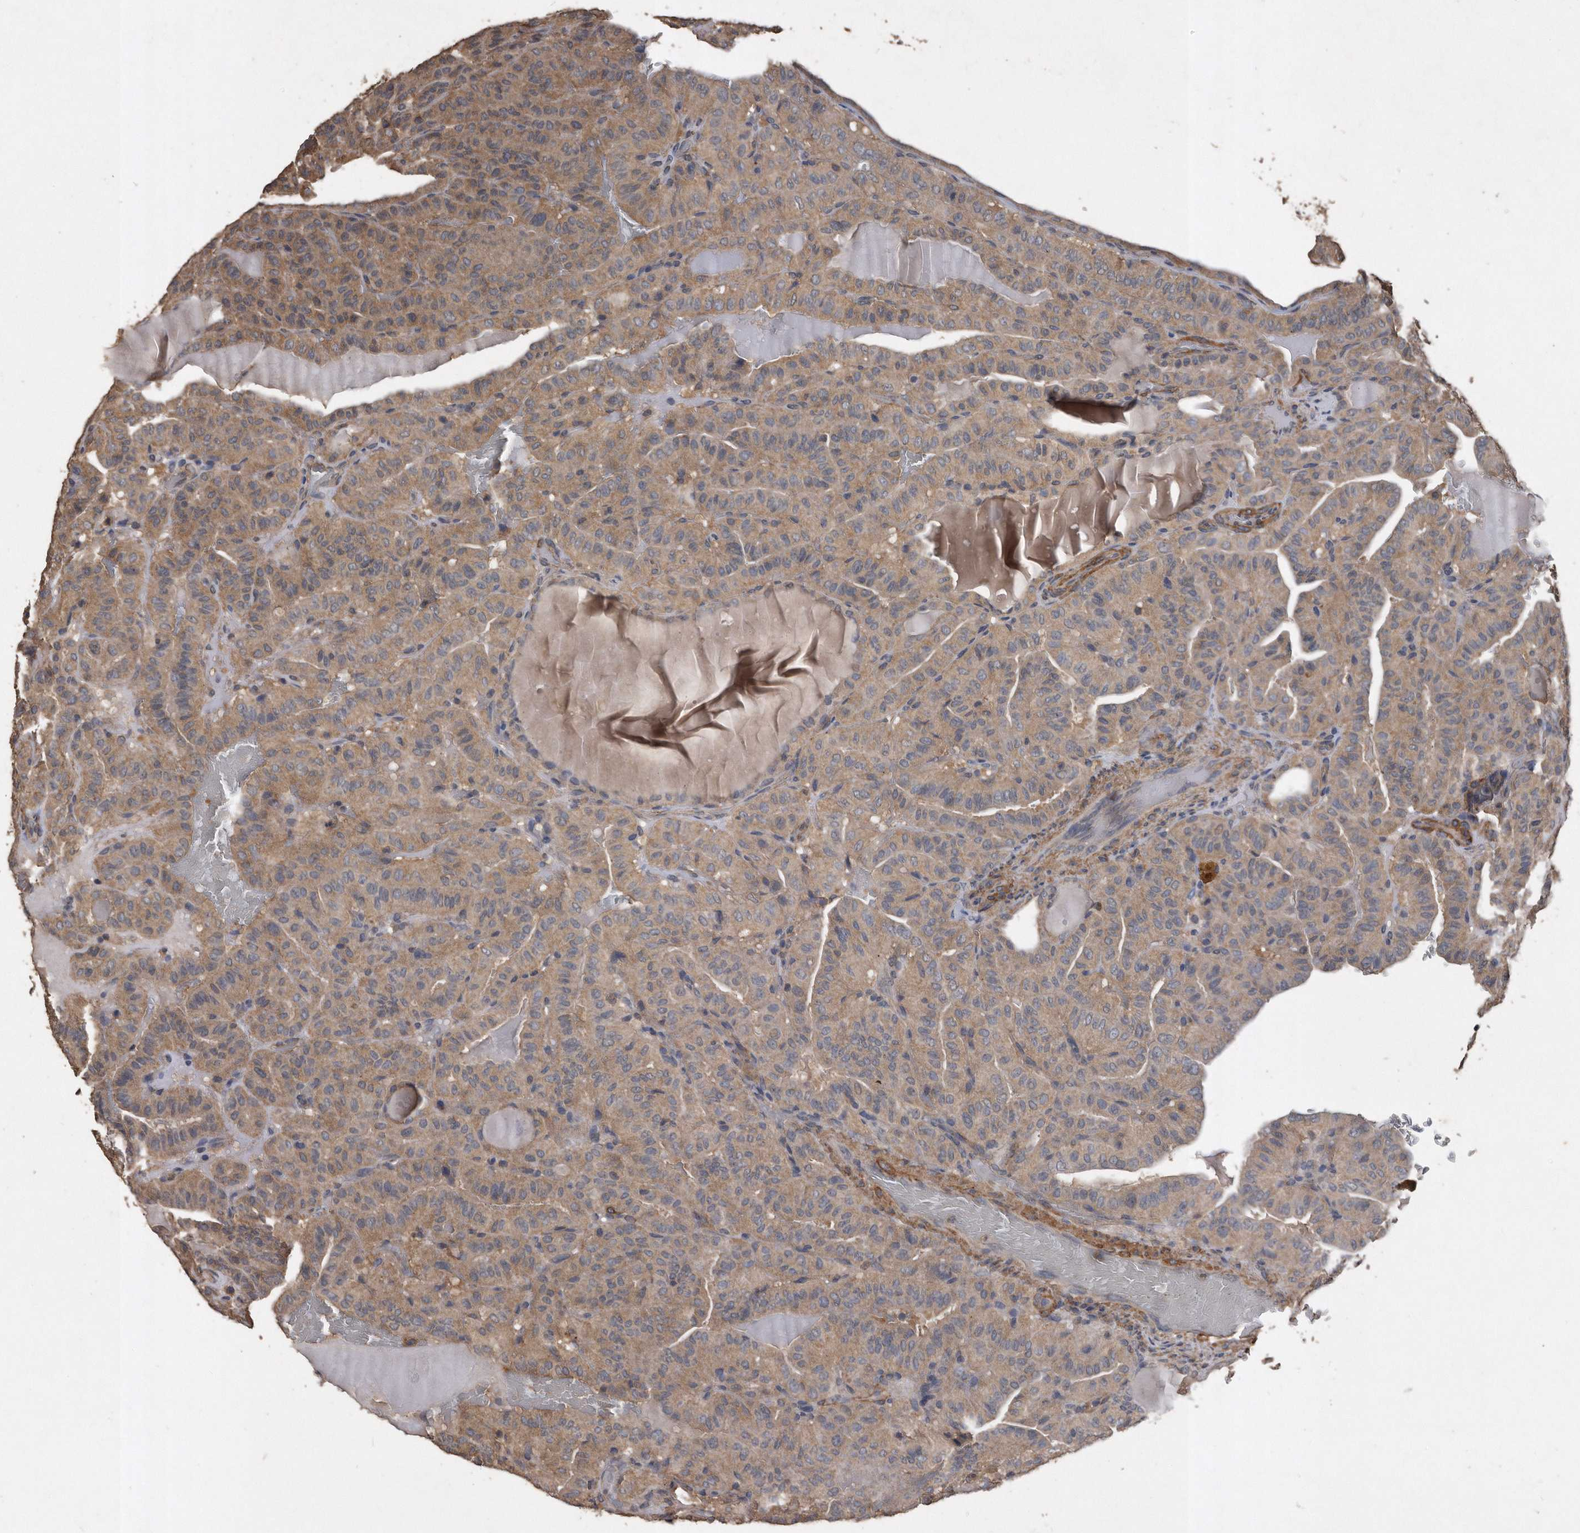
{"staining": {"intensity": "moderate", "quantity": ">75%", "location": "cytoplasmic/membranous"}, "tissue": "thyroid cancer", "cell_type": "Tumor cells", "image_type": "cancer", "snomed": [{"axis": "morphology", "description": "Papillary adenocarcinoma, NOS"}, {"axis": "topography", "description": "Thyroid gland"}], "caption": "DAB immunohistochemical staining of papillary adenocarcinoma (thyroid) shows moderate cytoplasmic/membranous protein staining in about >75% of tumor cells.", "gene": "NRBP1", "patient": {"sex": "male", "age": 77}}